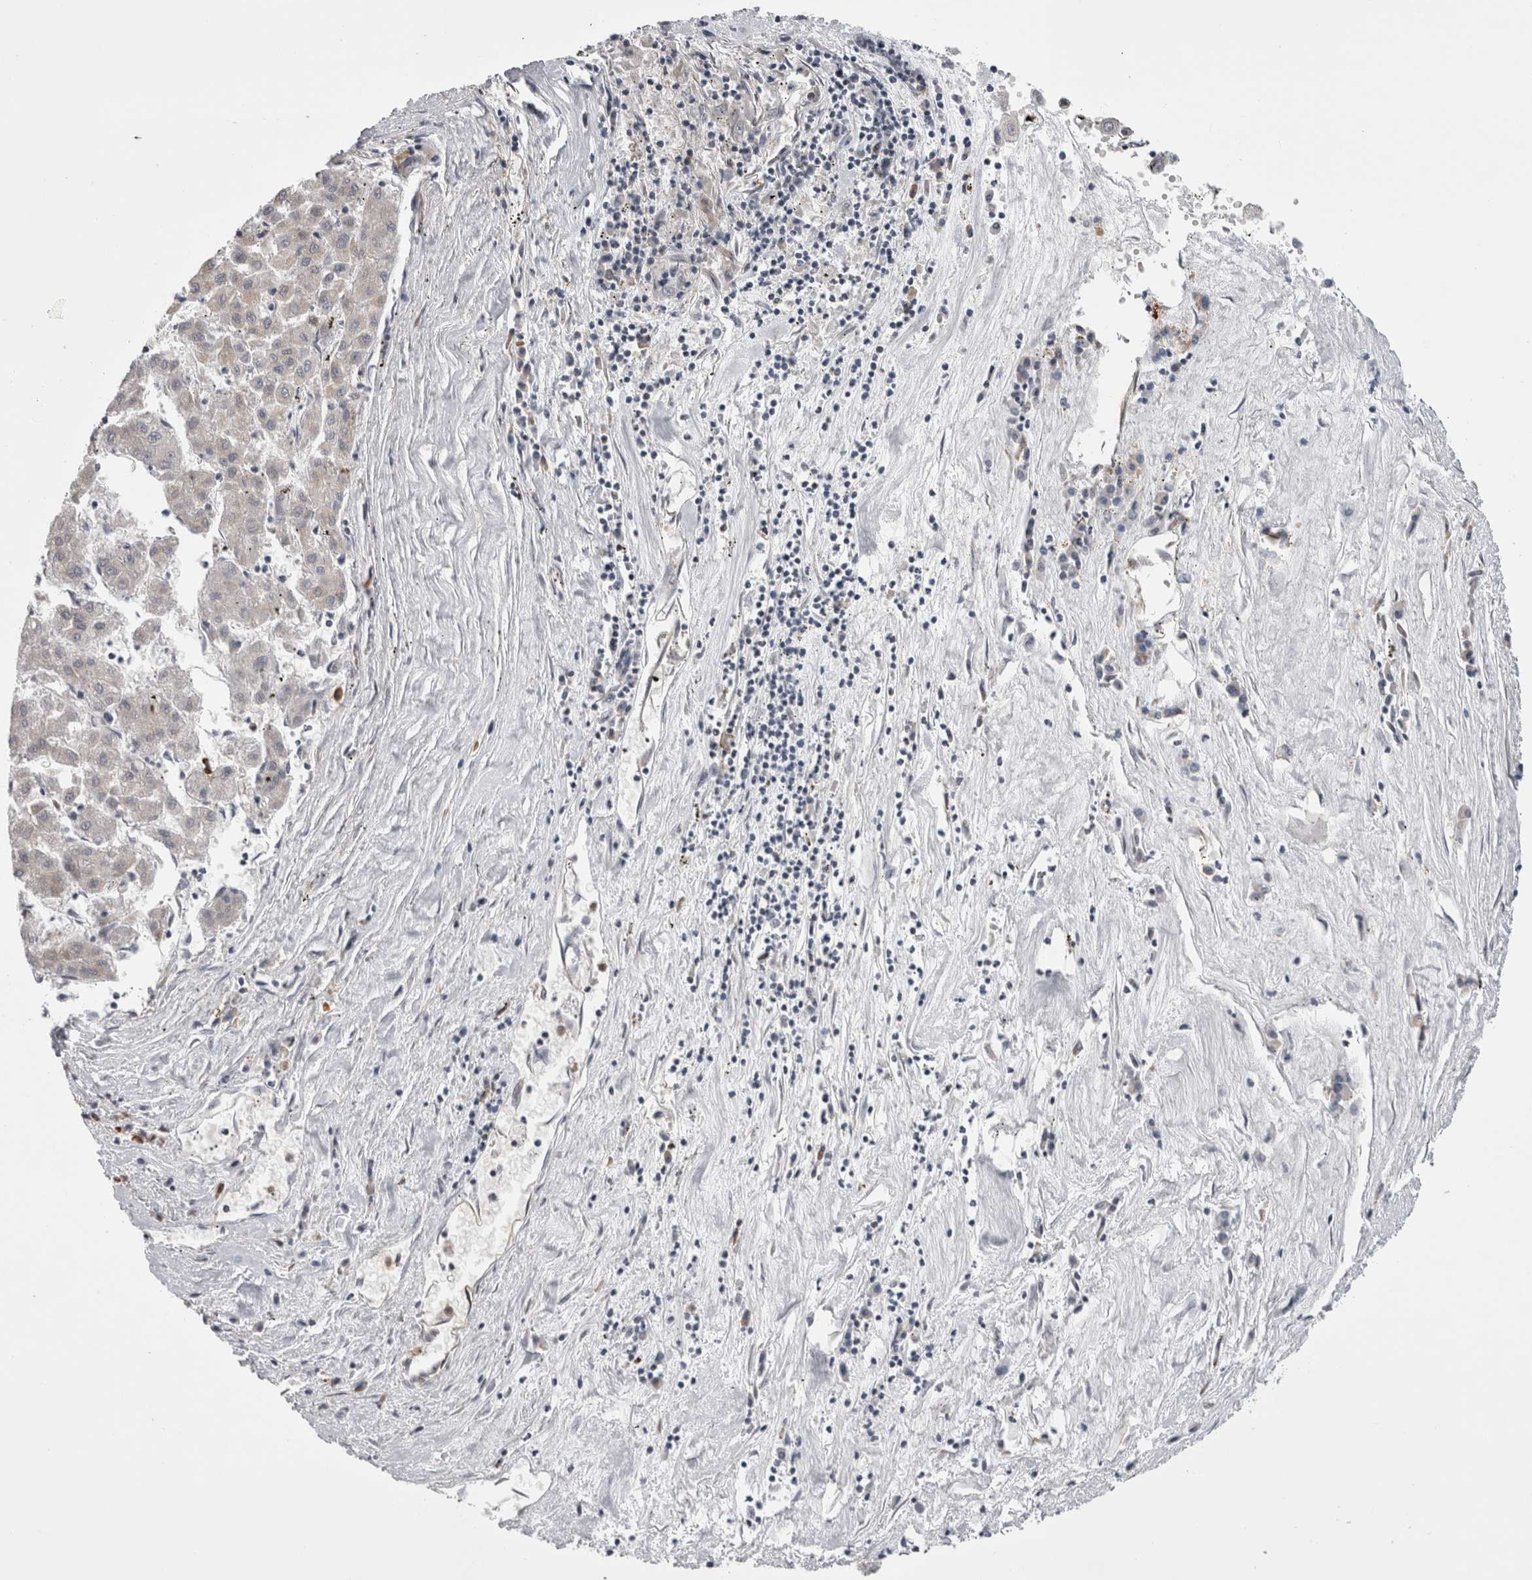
{"staining": {"intensity": "negative", "quantity": "none", "location": "none"}, "tissue": "liver cancer", "cell_type": "Tumor cells", "image_type": "cancer", "snomed": [{"axis": "morphology", "description": "Carcinoma, Hepatocellular, NOS"}, {"axis": "topography", "description": "Liver"}], "caption": "Tumor cells show no significant protein staining in liver hepatocellular carcinoma.", "gene": "CHIC2", "patient": {"sex": "male", "age": 72}}